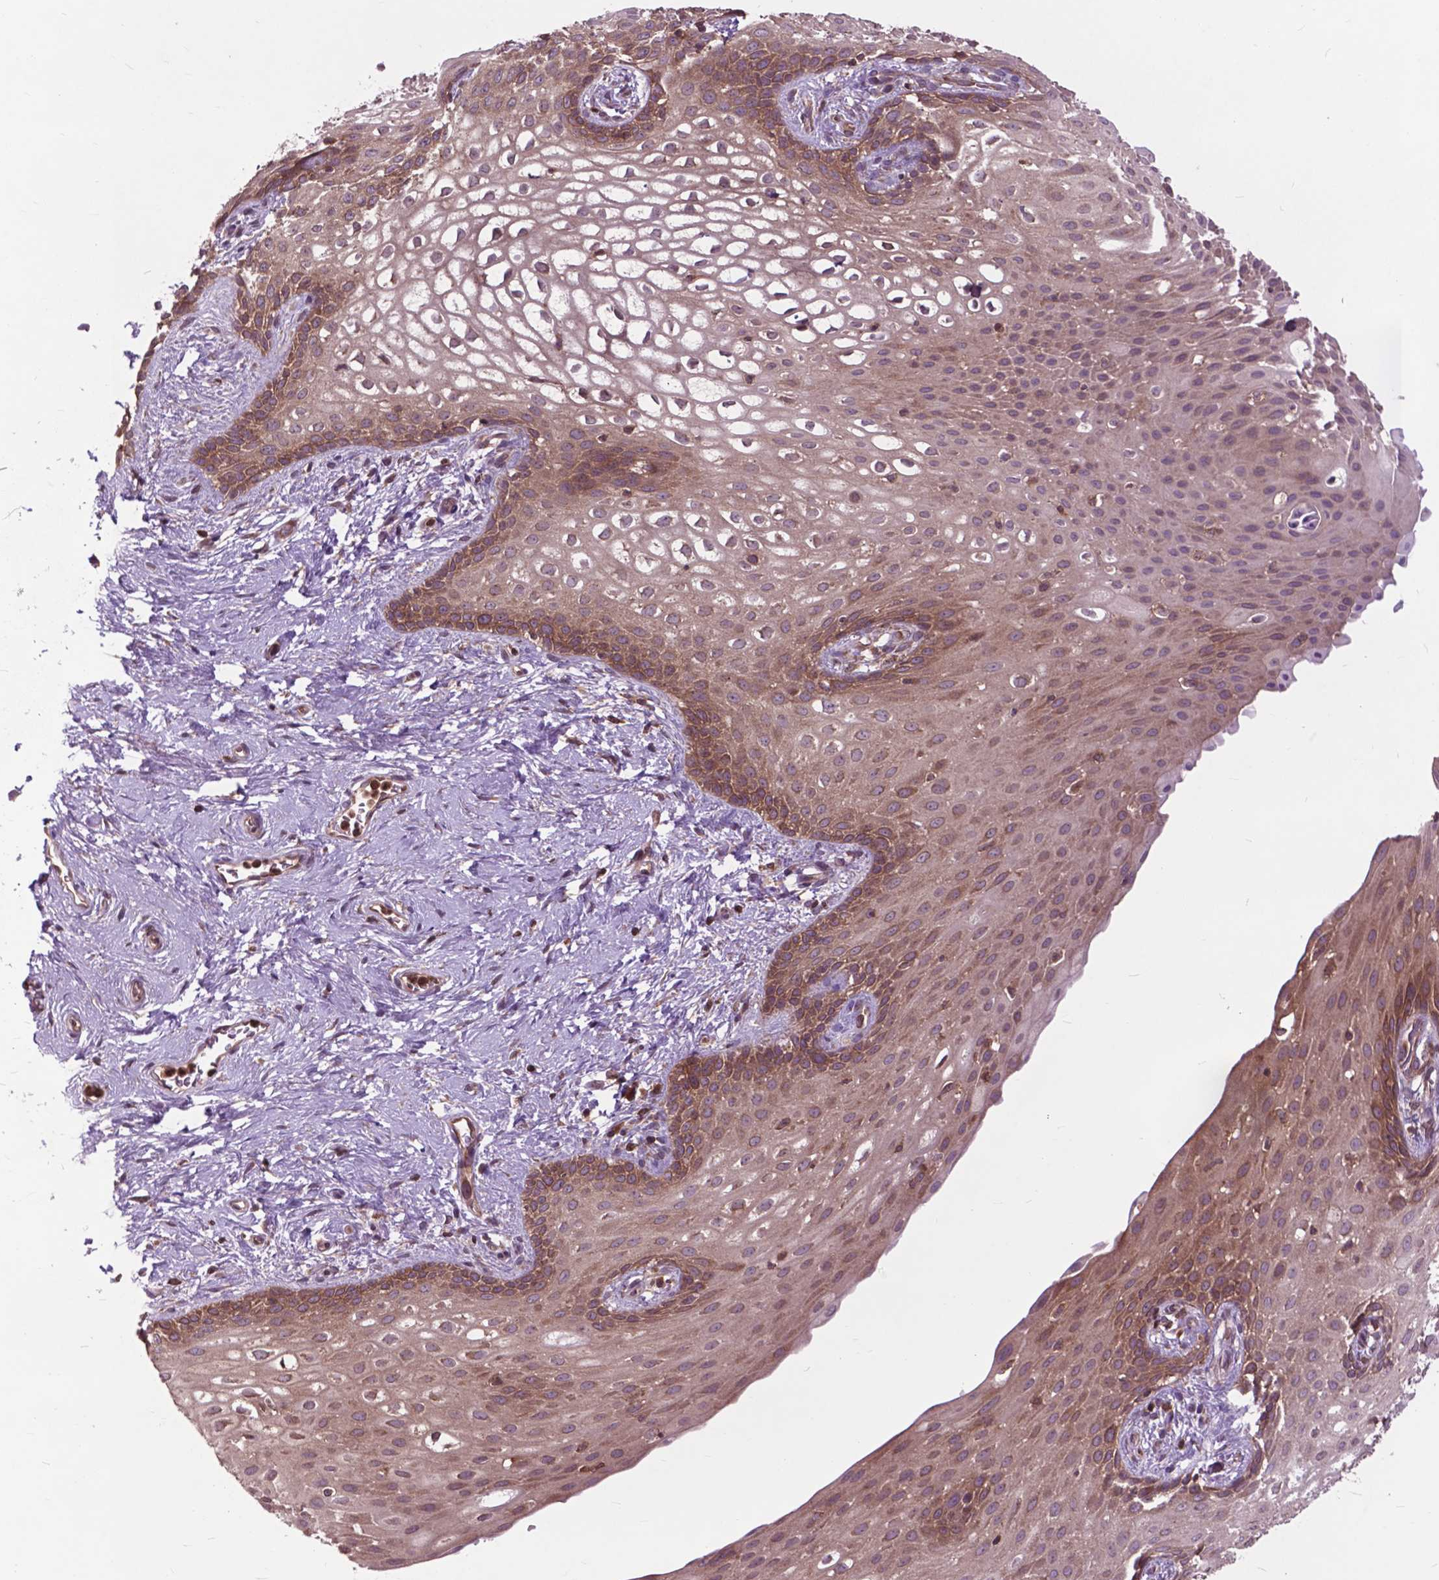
{"staining": {"intensity": "moderate", "quantity": ">75%", "location": "cytoplasmic/membranous"}, "tissue": "skin", "cell_type": "Epidermal cells", "image_type": "normal", "snomed": [{"axis": "morphology", "description": "Normal tissue, NOS"}, {"axis": "topography", "description": "Anal"}], "caption": "Immunohistochemistry (IHC) image of unremarkable skin: skin stained using immunohistochemistry (IHC) demonstrates medium levels of moderate protein expression localized specifically in the cytoplasmic/membranous of epidermal cells, appearing as a cytoplasmic/membranous brown color.", "gene": "ARAF", "patient": {"sex": "female", "age": 46}}